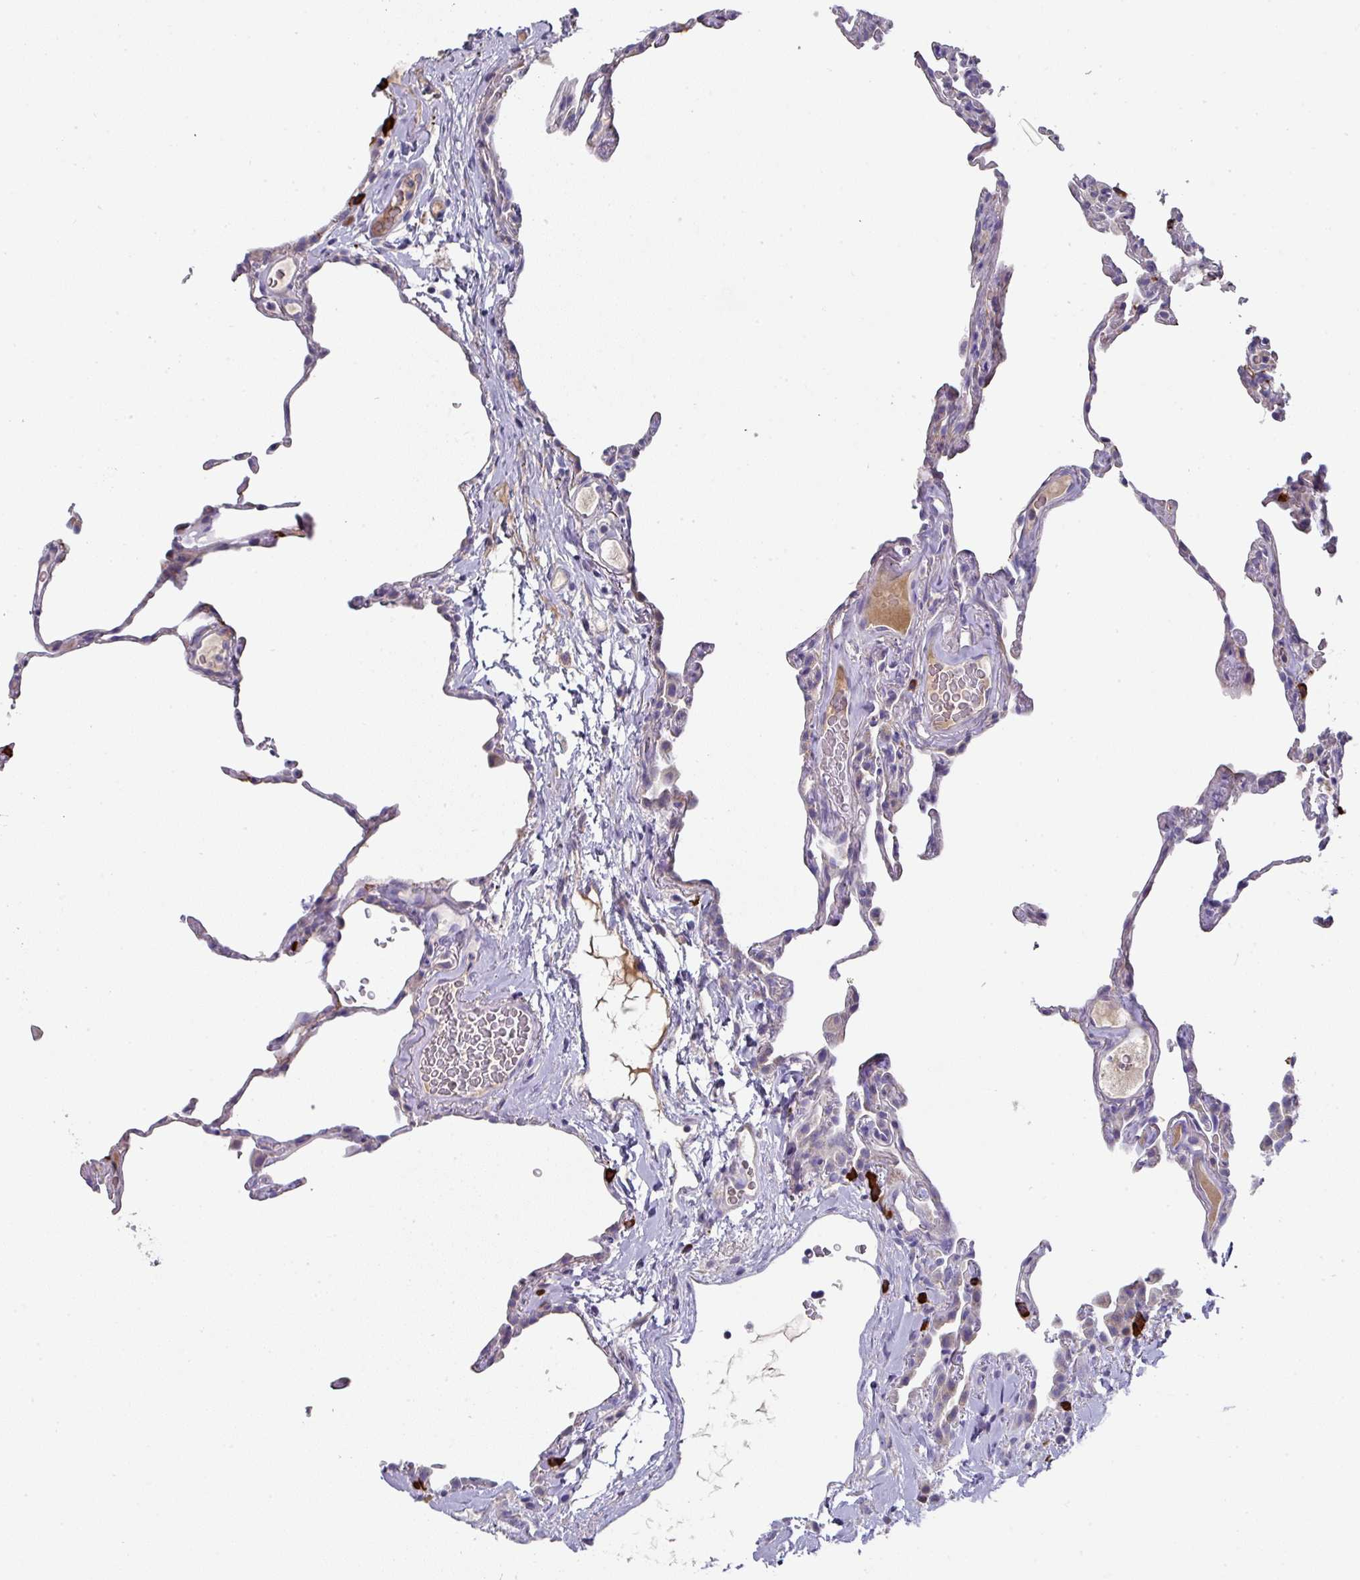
{"staining": {"intensity": "weak", "quantity": "25%-75%", "location": "cytoplasmic/membranous"}, "tissue": "lung", "cell_type": "Alveolar cells", "image_type": "normal", "snomed": [{"axis": "morphology", "description": "Normal tissue, NOS"}, {"axis": "topography", "description": "Lung"}], "caption": "DAB (3,3'-diaminobenzidine) immunohistochemical staining of unremarkable human lung exhibits weak cytoplasmic/membranous protein expression in approximately 25%-75% of alveolar cells. (DAB = brown stain, brightfield microscopy at high magnification).", "gene": "IL4R", "patient": {"sex": "female", "age": 57}}